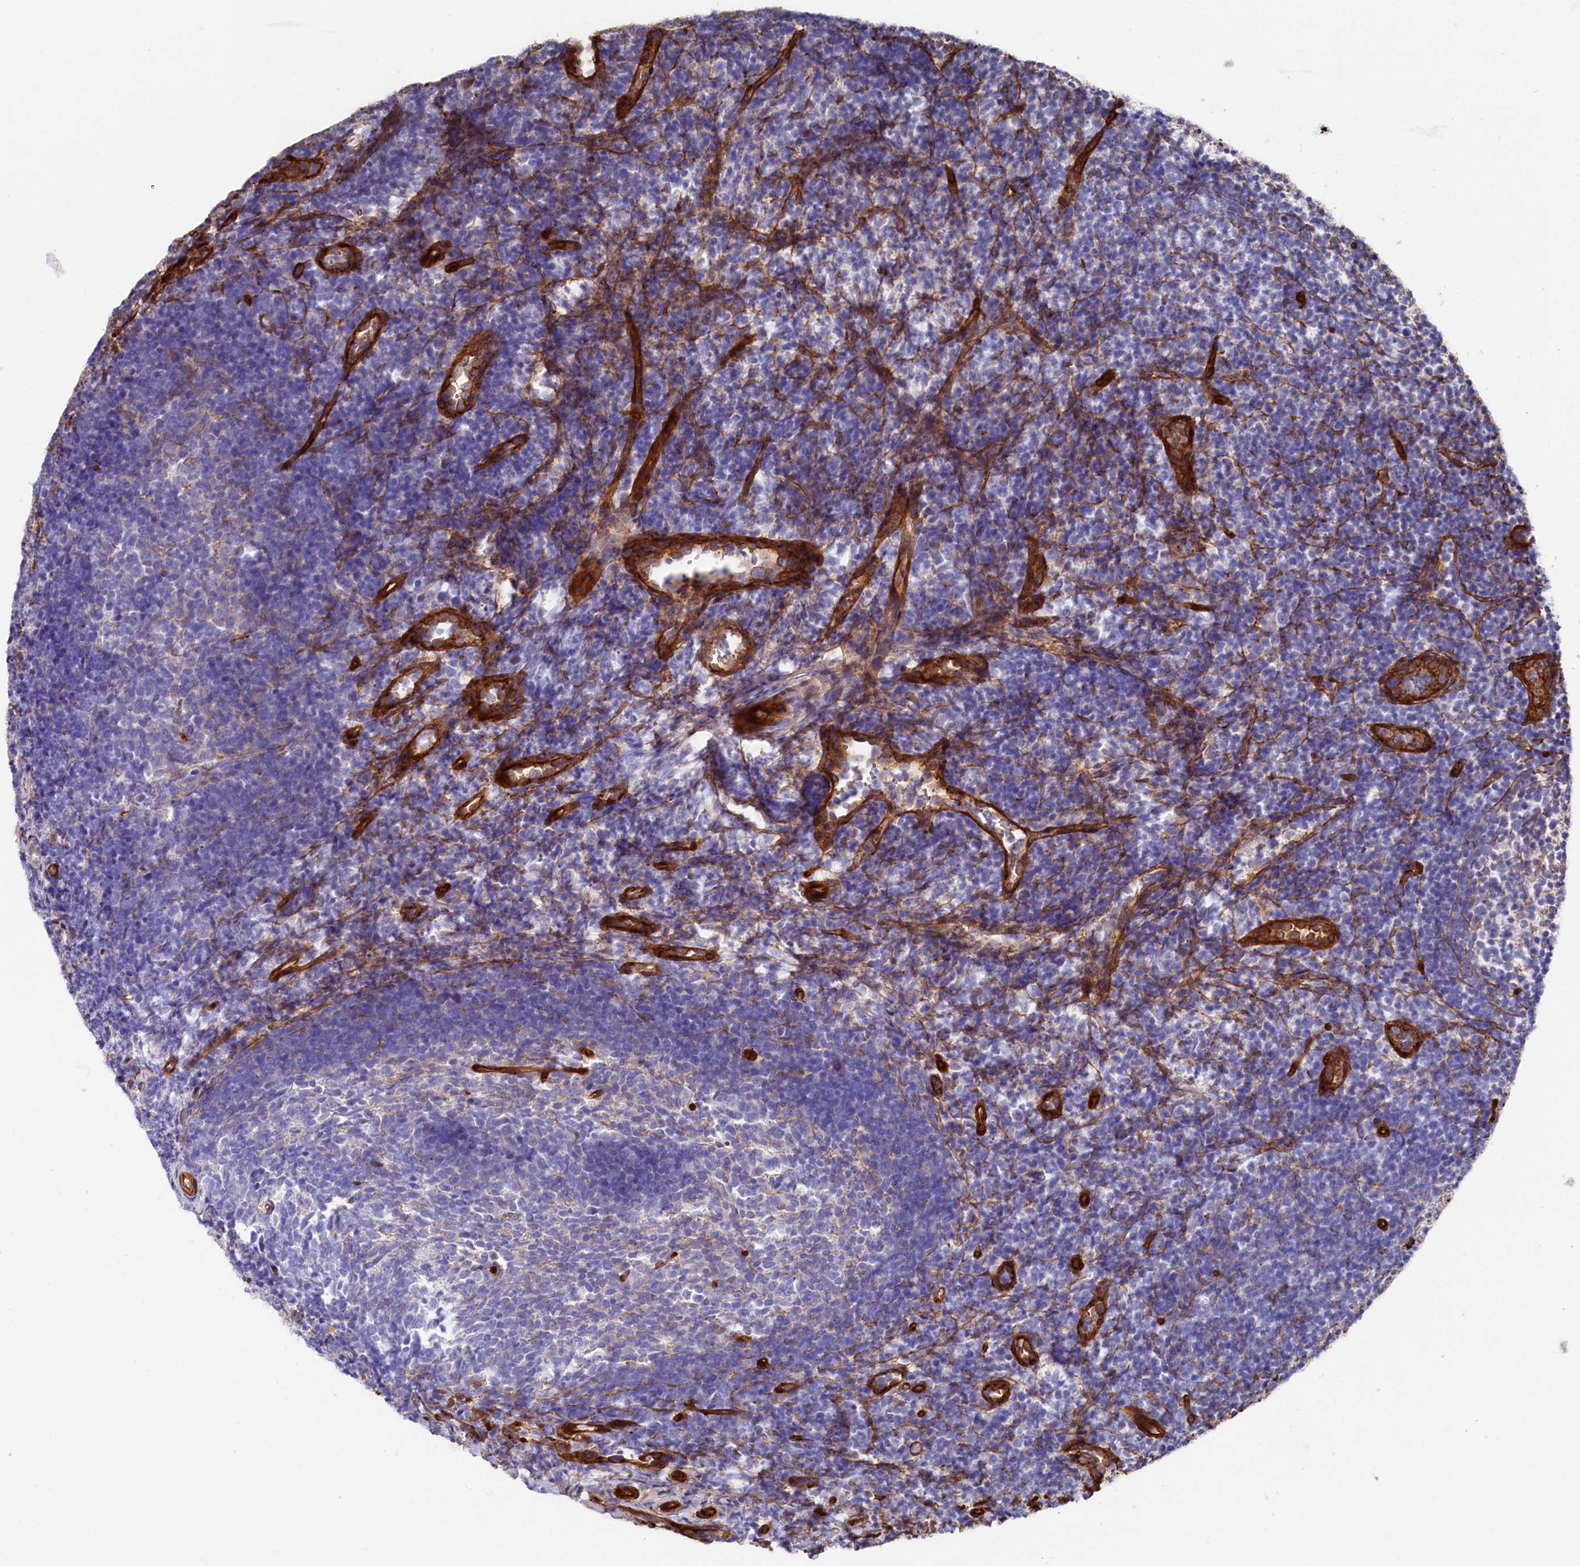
{"staining": {"intensity": "negative", "quantity": "none", "location": "none"}, "tissue": "tonsil", "cell_type": "Germinal center cells", "image_type": "normal", "snomed": [{"axis": "morphology", "description": "Normal tissue, NOS"}, {"axis": "topography", "description": "Tonsil"}], "caption": "The photomicrograph shows no staining of germinal center cells in benign tonsil.", "gene": "TNKS1BP1", "patient": {"sex": "female", "age": 10}}